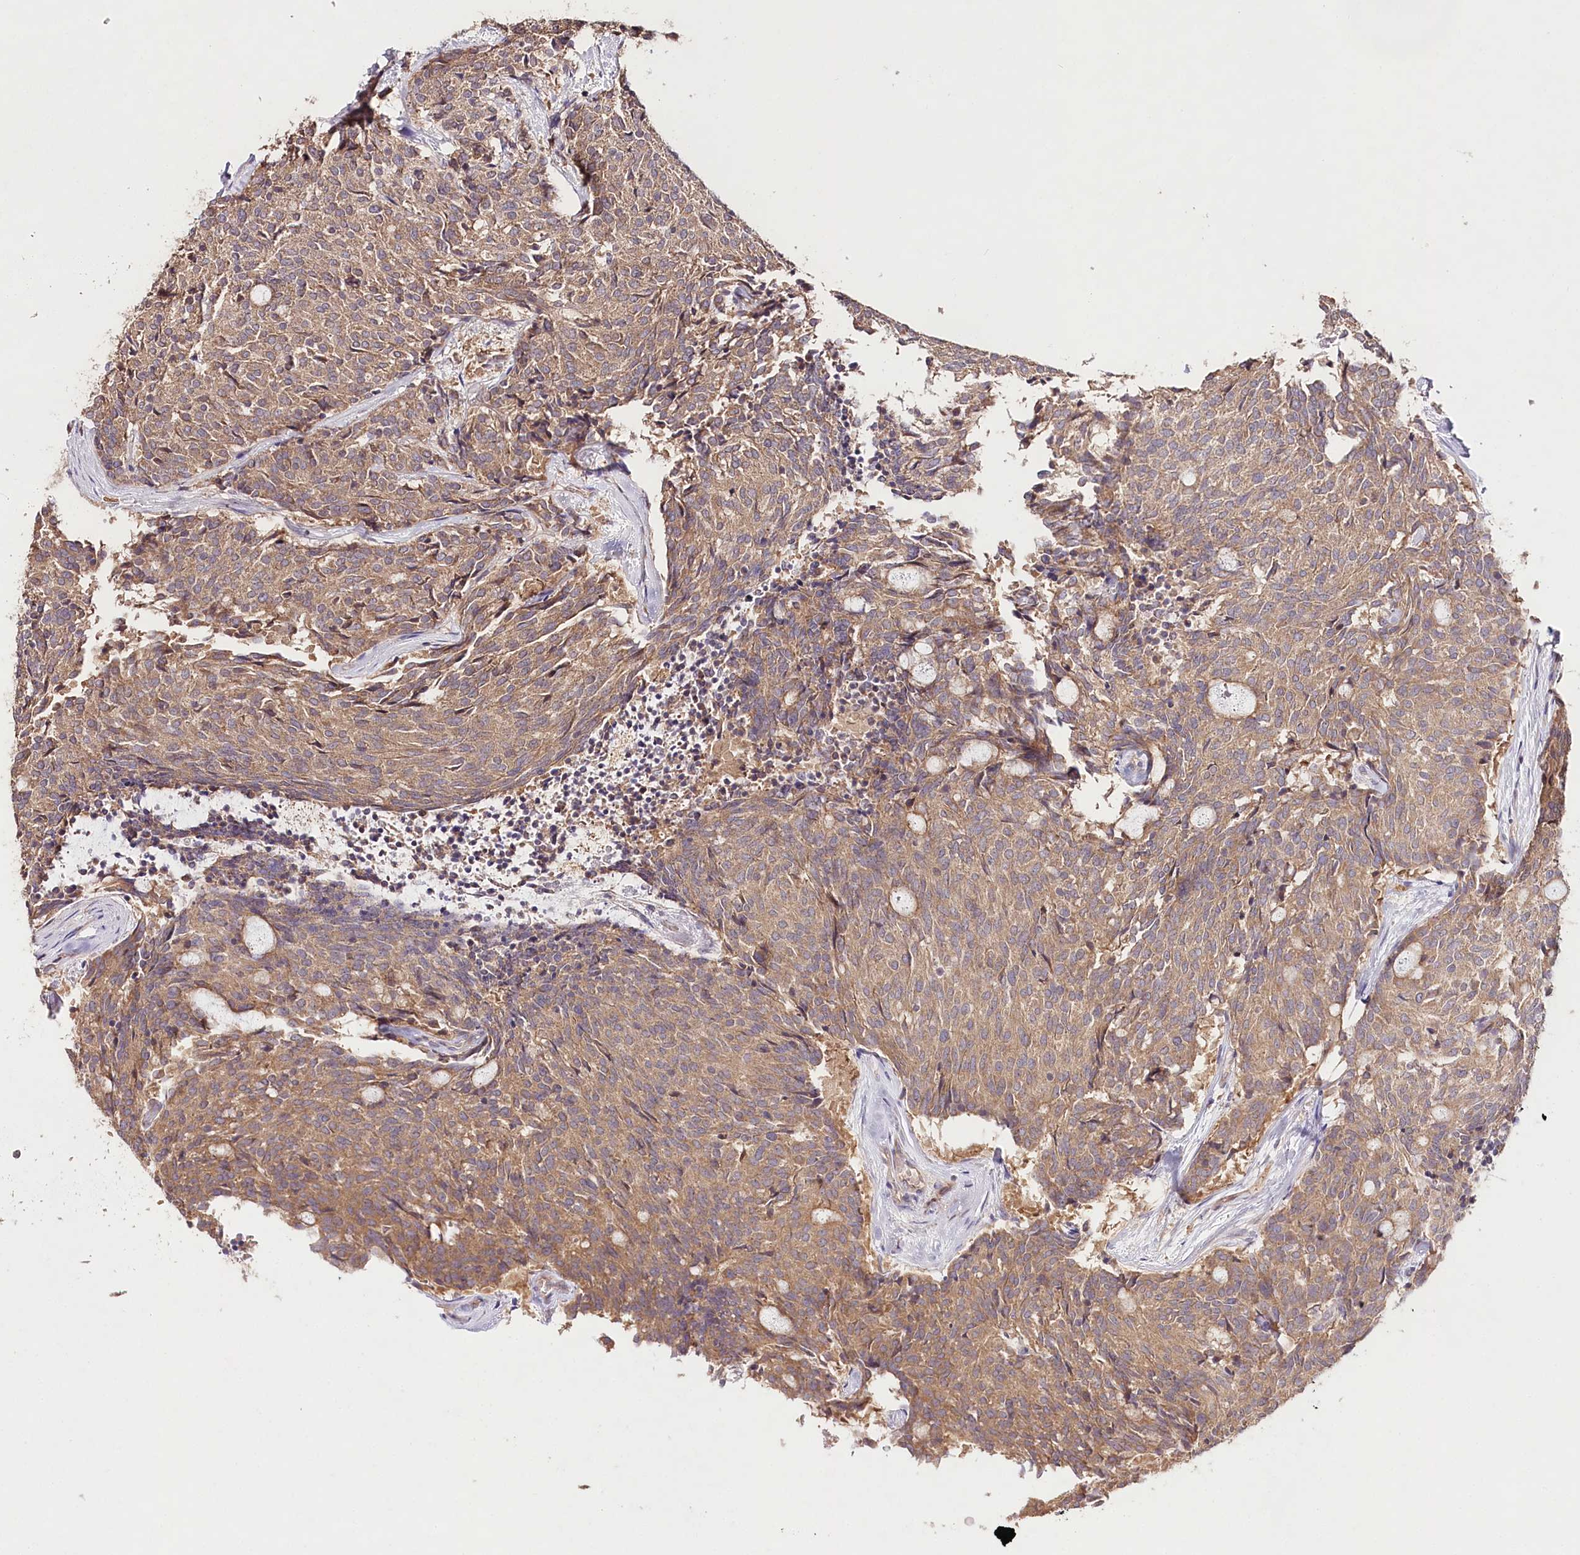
{"staining": {"intensity": "moderate", "quantity": ">75%", "location": "cytoplasmic/membranous"}, "tissue": "carcinoid", "cell_type": "Tumor cells", "image_type": "cancer", "snomed": [{"axis": "morphology", "description": "Carcinoid, malignant, NOS"}, {"axis": "topography", "description": "Pancreas"}], "caption": "Immunohistochemical staining of human malignant carcinoid demonstrates medium levels of moderate cytoplasmic/membranous protein expression in approximately >75% of tumor cells.", "gene": "DMXL1", "patient": {"sex": "female", "age": 54}}